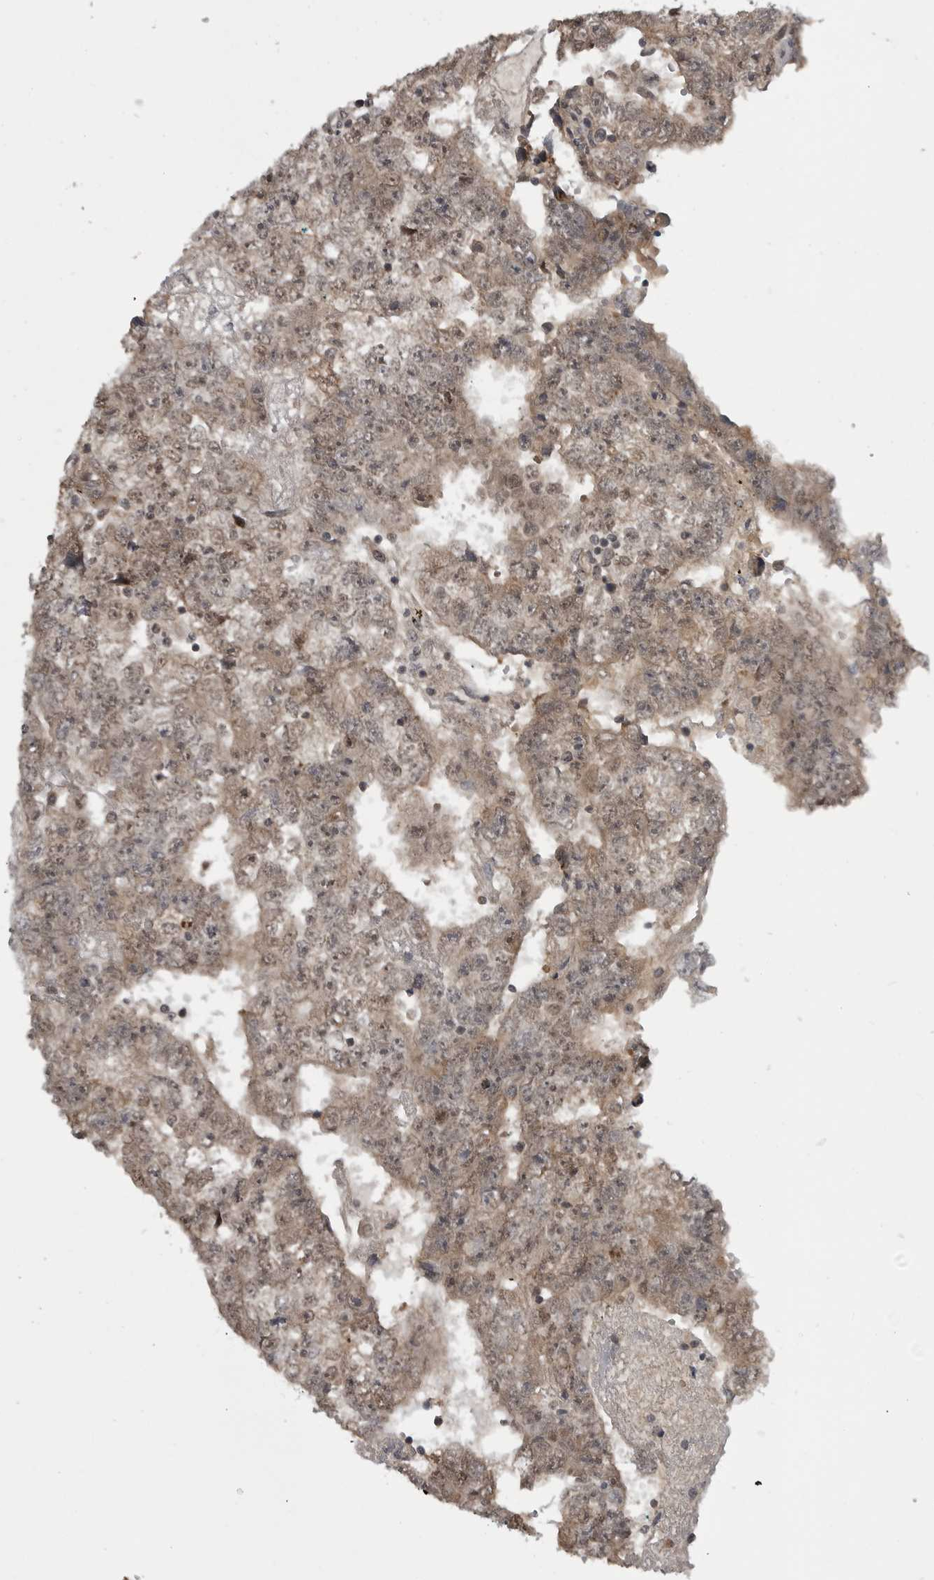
{"staining": {"intensity": "weak", "quantity": ">75%", "location": "cytoplasmic/membranous,nuclear"}, "tissue": "testis cancer", "cell_type": "Tumor cells", "image_type": "cancer", "snomed": [{"axis": "morphology", "description": "Carcinoma, Embryonal, NOS"}, {"axis": "topography", "description": "Testis"}], "caption": "Testis embryonal carcinoma tissue displays weak cytoplasmic/membranous and nuclear staining in approximately >75% of tumor cells Nuclei are stained in blue.", "gene": "FAAP100", "patient": {"sex": "male", "age": 25}}